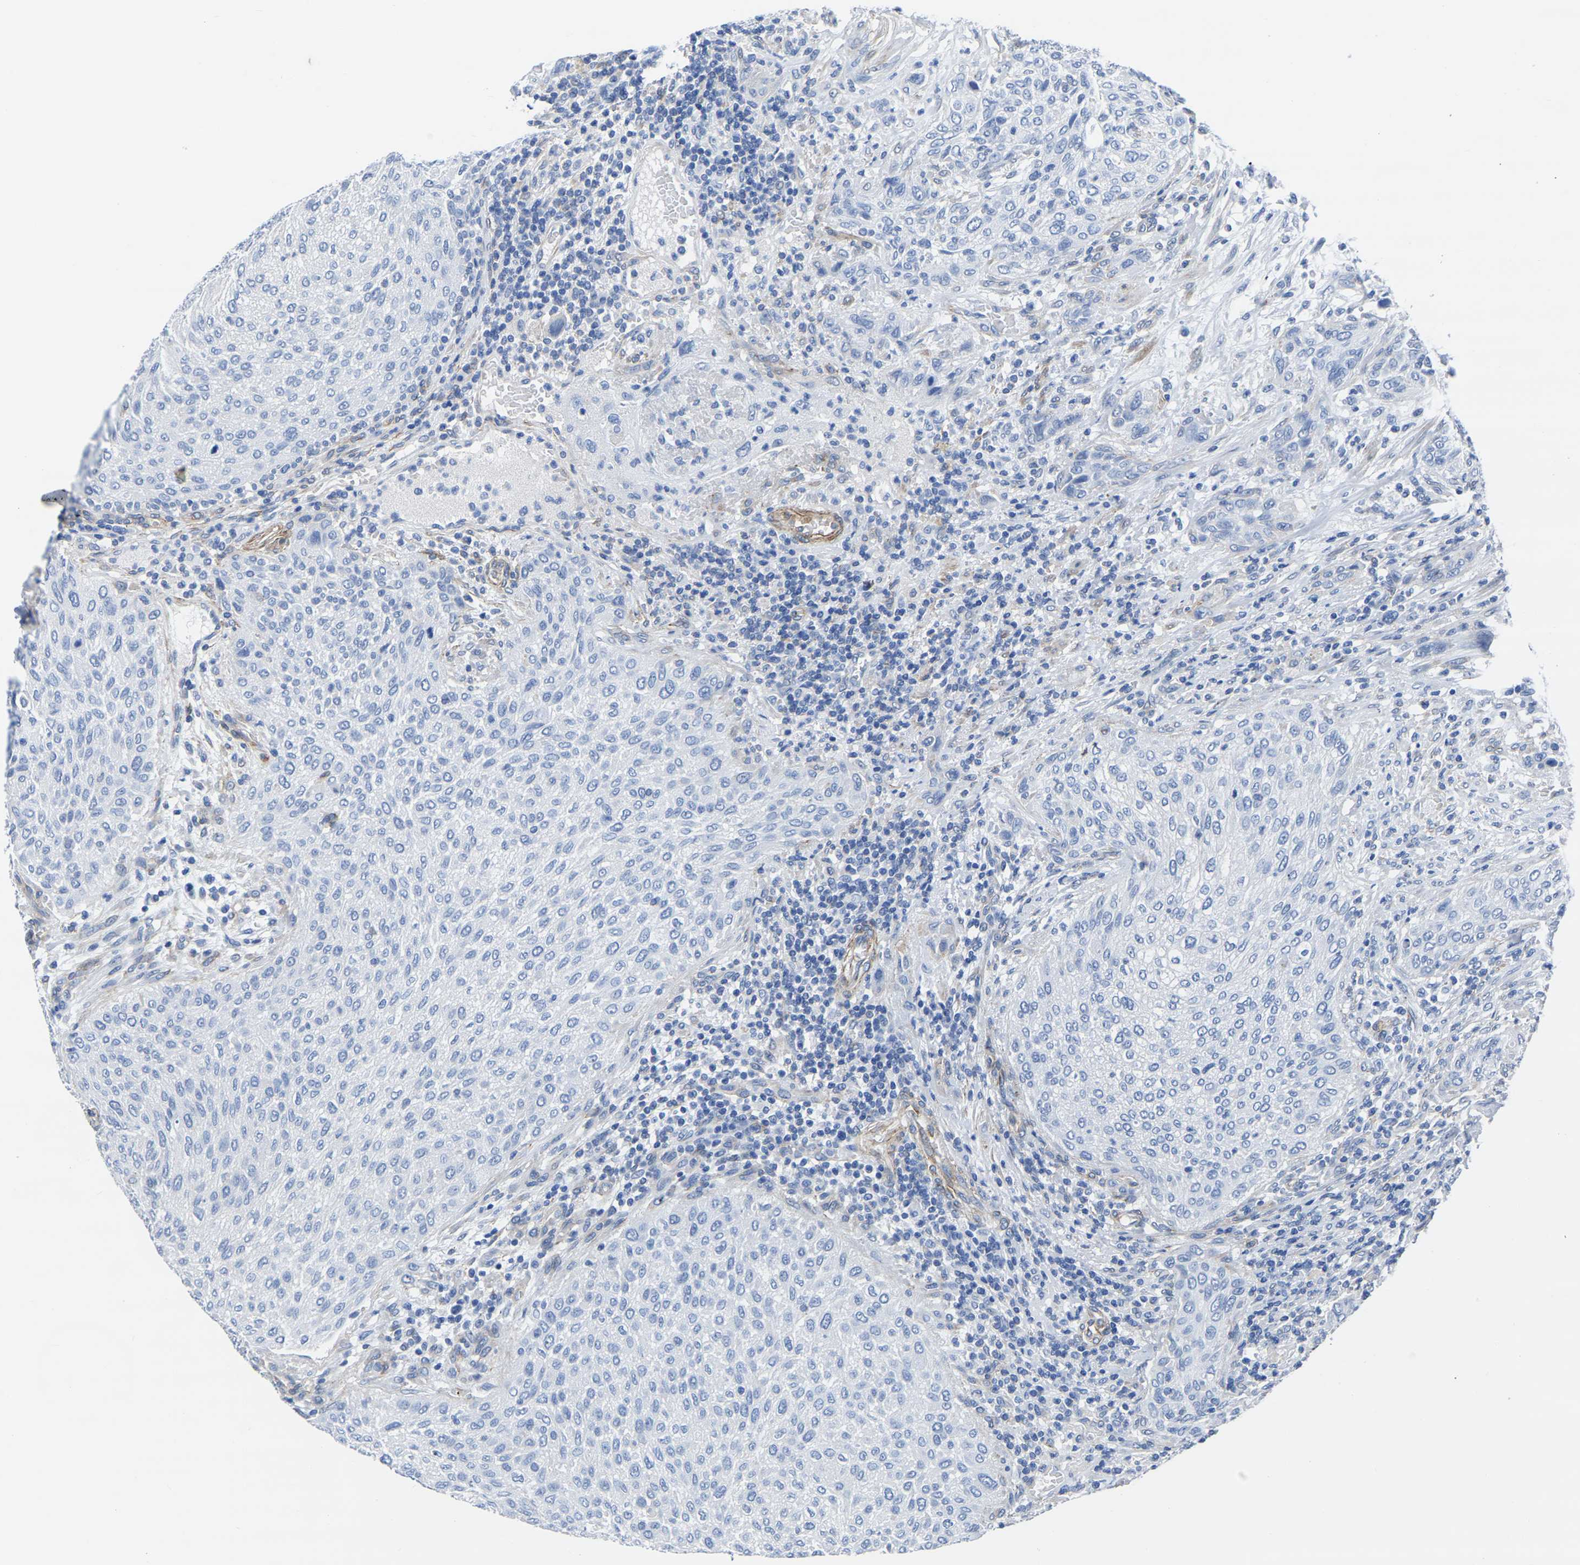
{"staining": {"intensity": "negative", "quantity": "none", "location": "none"}, "tissue": "urothelial cancer", "cell_type": "Tumor cells", "image_type": "cancer", "snomed": [{"axis": "morphology", "description": "Urothelial carcinoma, Low grade"}, {"axis": "morphology", "description": "Urothelial carcinoma, High grade"}, {"axis": "topography", "description": "Urinary bladder"}], "caption": "Tumor cells are negative for brown protein staining in urothelial cancer.", "gene": "SLC45A3", "patient": {"sex": "male", "age": 35}}